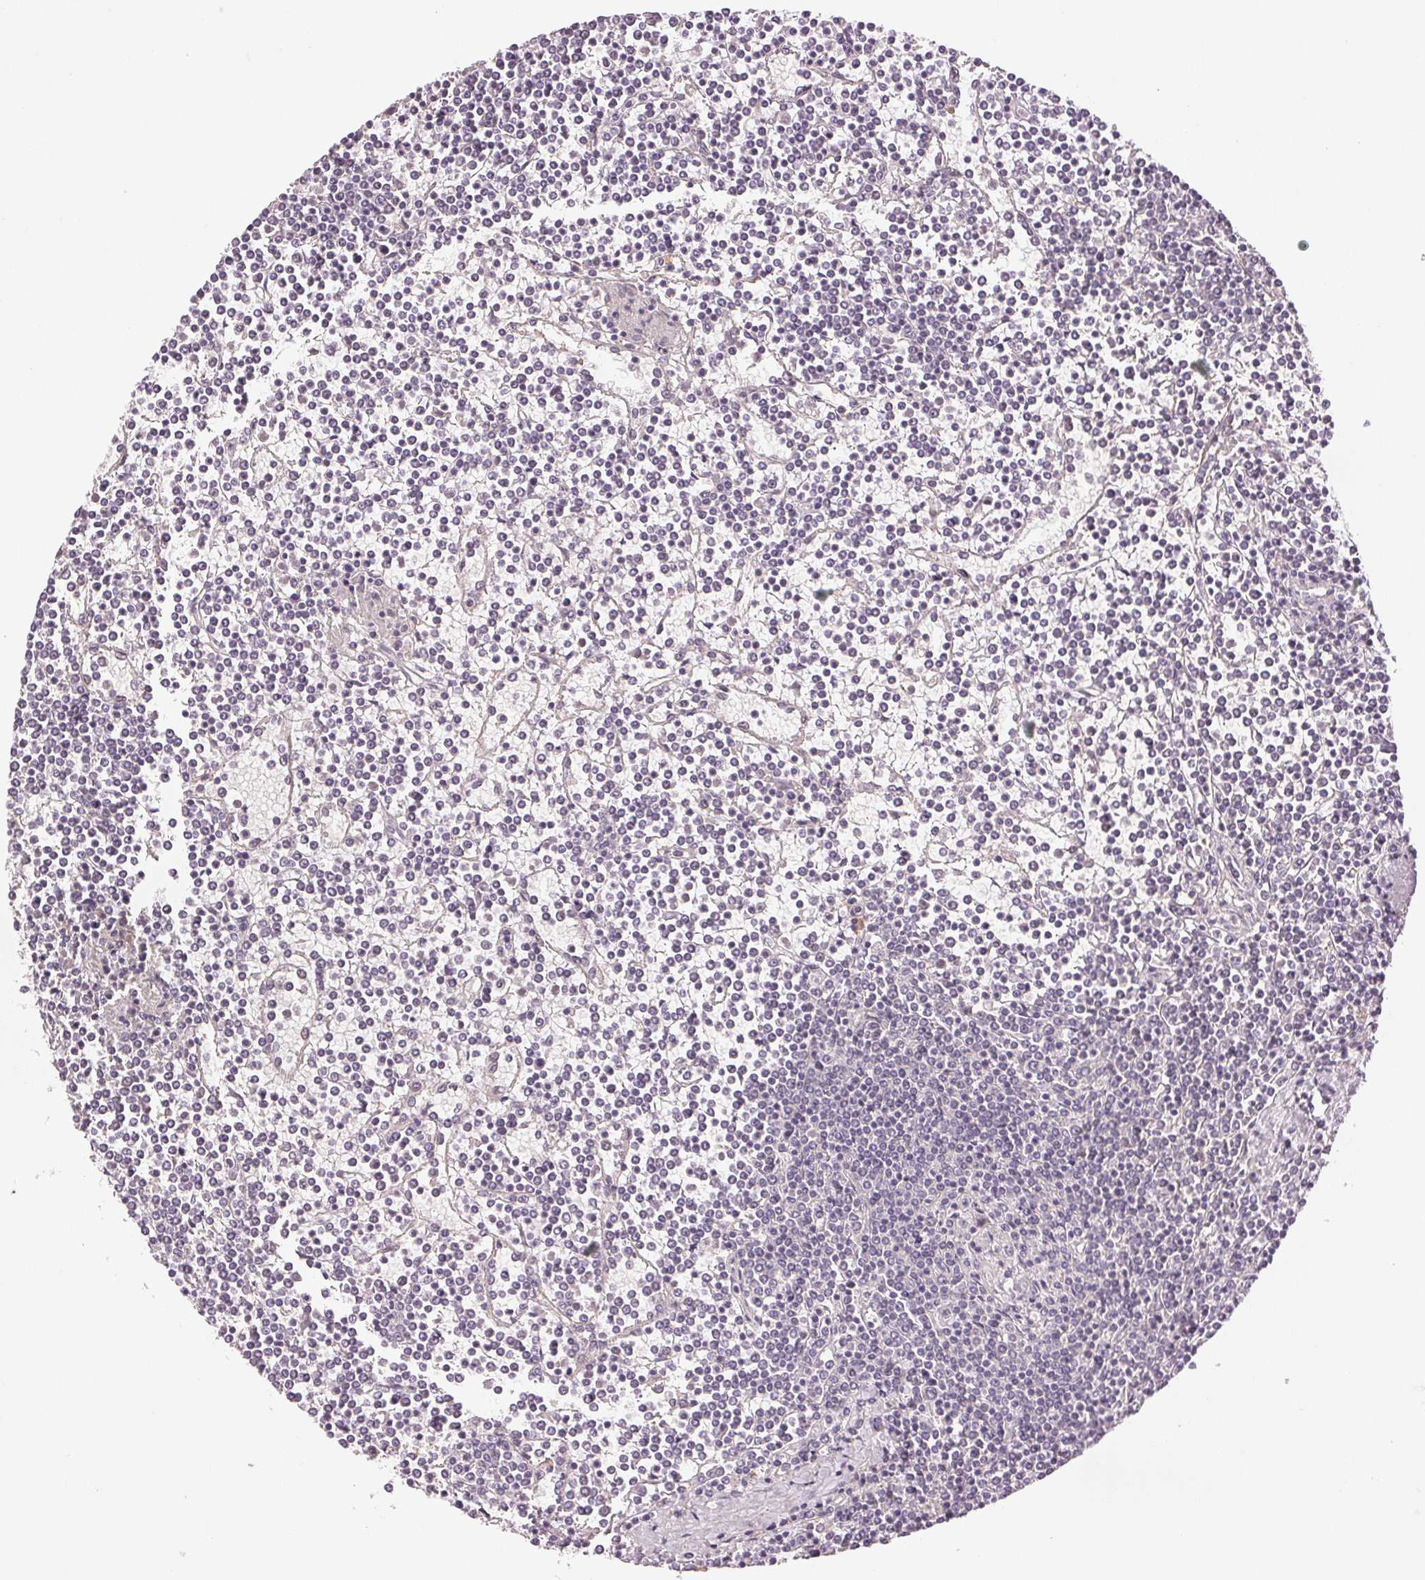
{"staining": {"intensity": "negative", "quantity": "none", "location": "none"}, "tissue": "lymphoma", "cell_type": "Tumor cells", "image_type": "cancer", "snomed": [{"axis": "morphology", "description": "Malignant lymphoma, non-Hodgkin's type, Low grade"}, {"axis": "topography", "description": "Spleen"}], "caption": "Tumor cells show no significant protein positivity in low-grade malignant lymphoma, non-Hodgkin's type.", "gene": "PLCB1", "patient": {"sex": "female", "age": 19}}